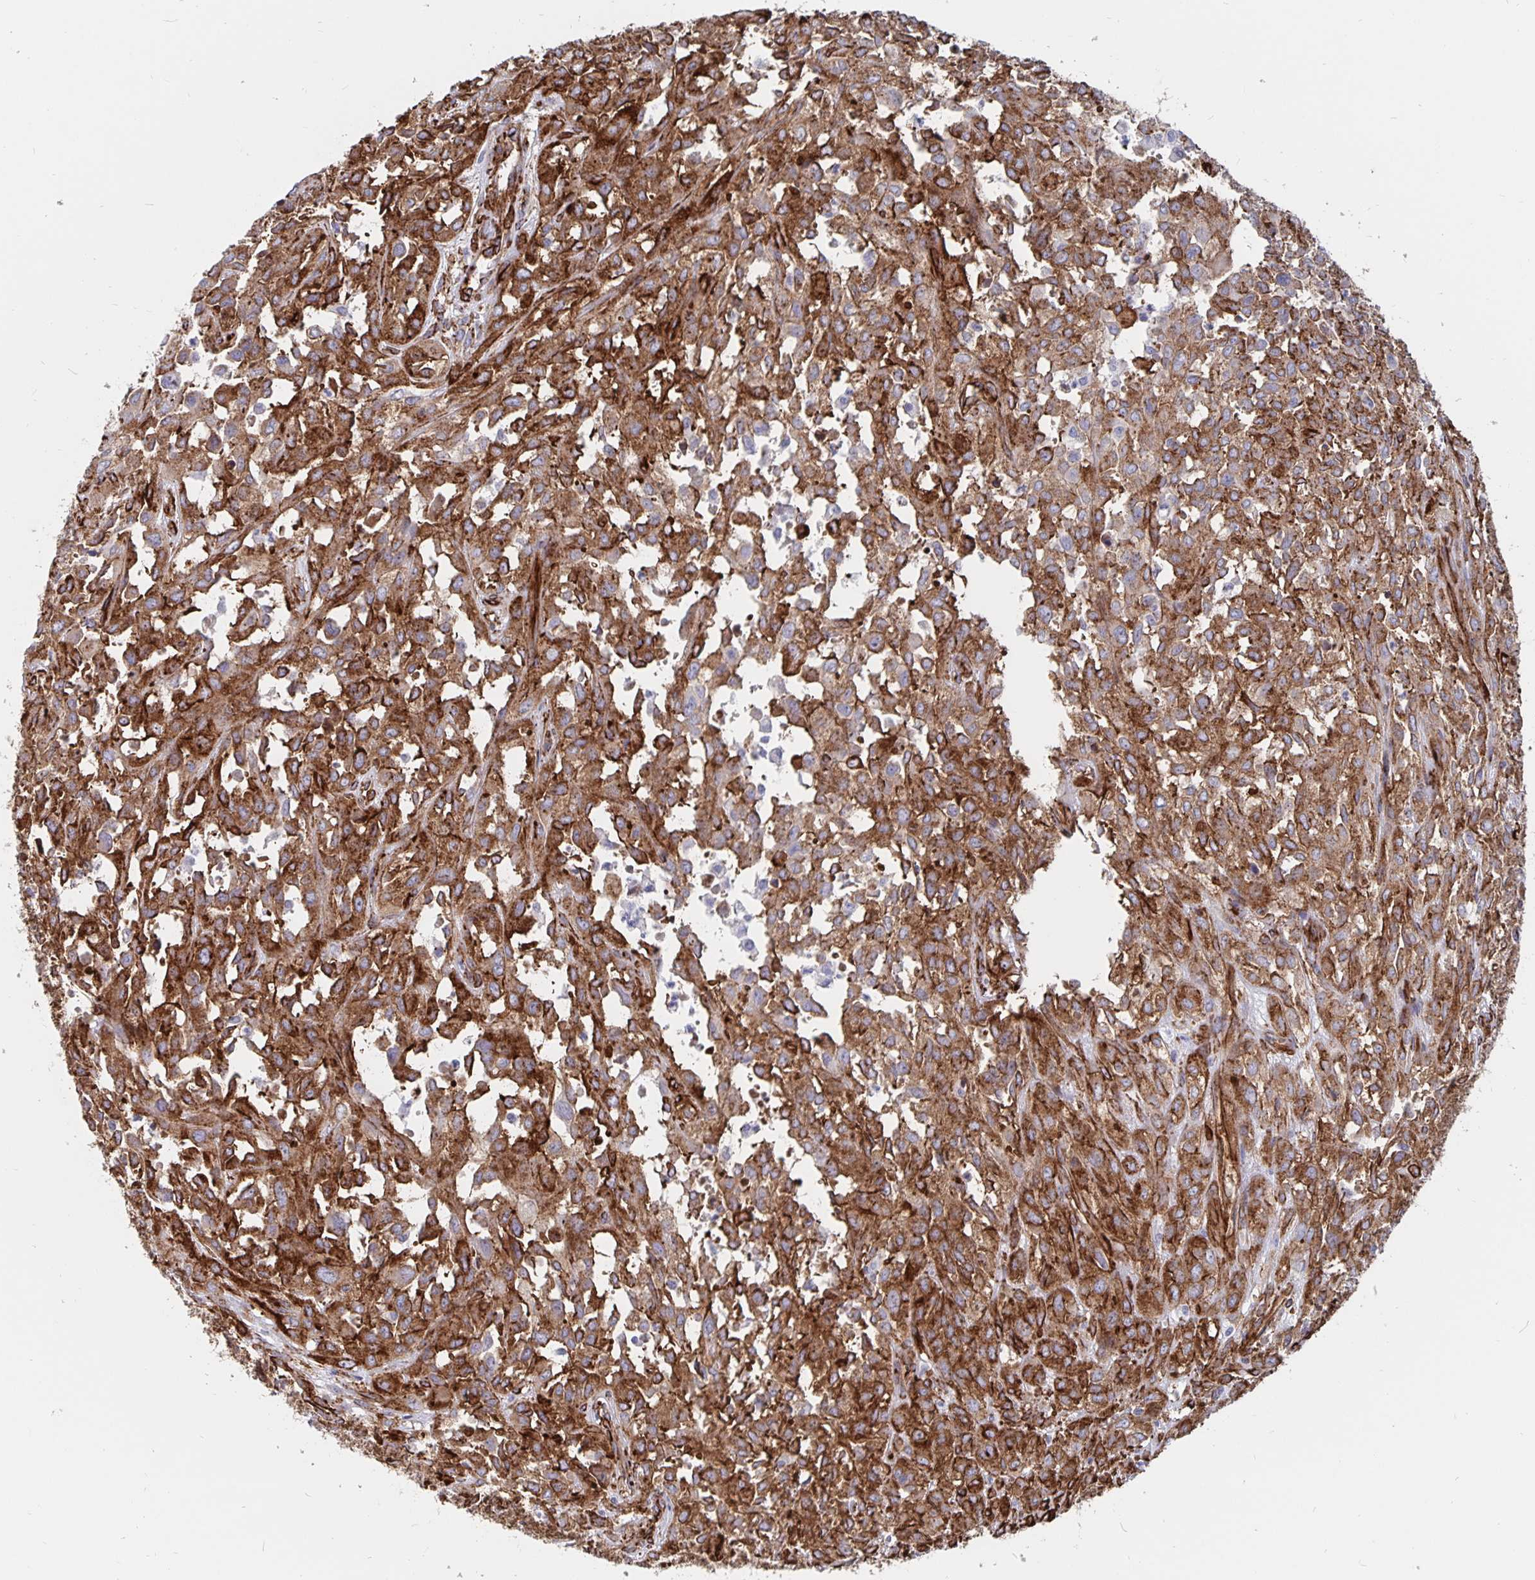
{"staining": {"intensity": "strong", "quantity": ">75%", "location": "cytoplasmic/membranous"}, "tissue": "urothelial cancer", "cell_type": "Tumor cells", "image_type": "cancer", "snomed": [{"axis": "morphology", "description": "Urothelial carcinoma, High grade"}, {"axis": "topography", "description": "Urinary bladder"}], "caption": "This image shows high-grade urothelial carcinoma stained with IHC to label a protein in brown. The cytoplasmic/membranous of tumor cells show strong positivity for the protein. Nuclei are counter-stained blue.", "gene": "DCHS2", "patient": {"sex": "male", "age": 67}}